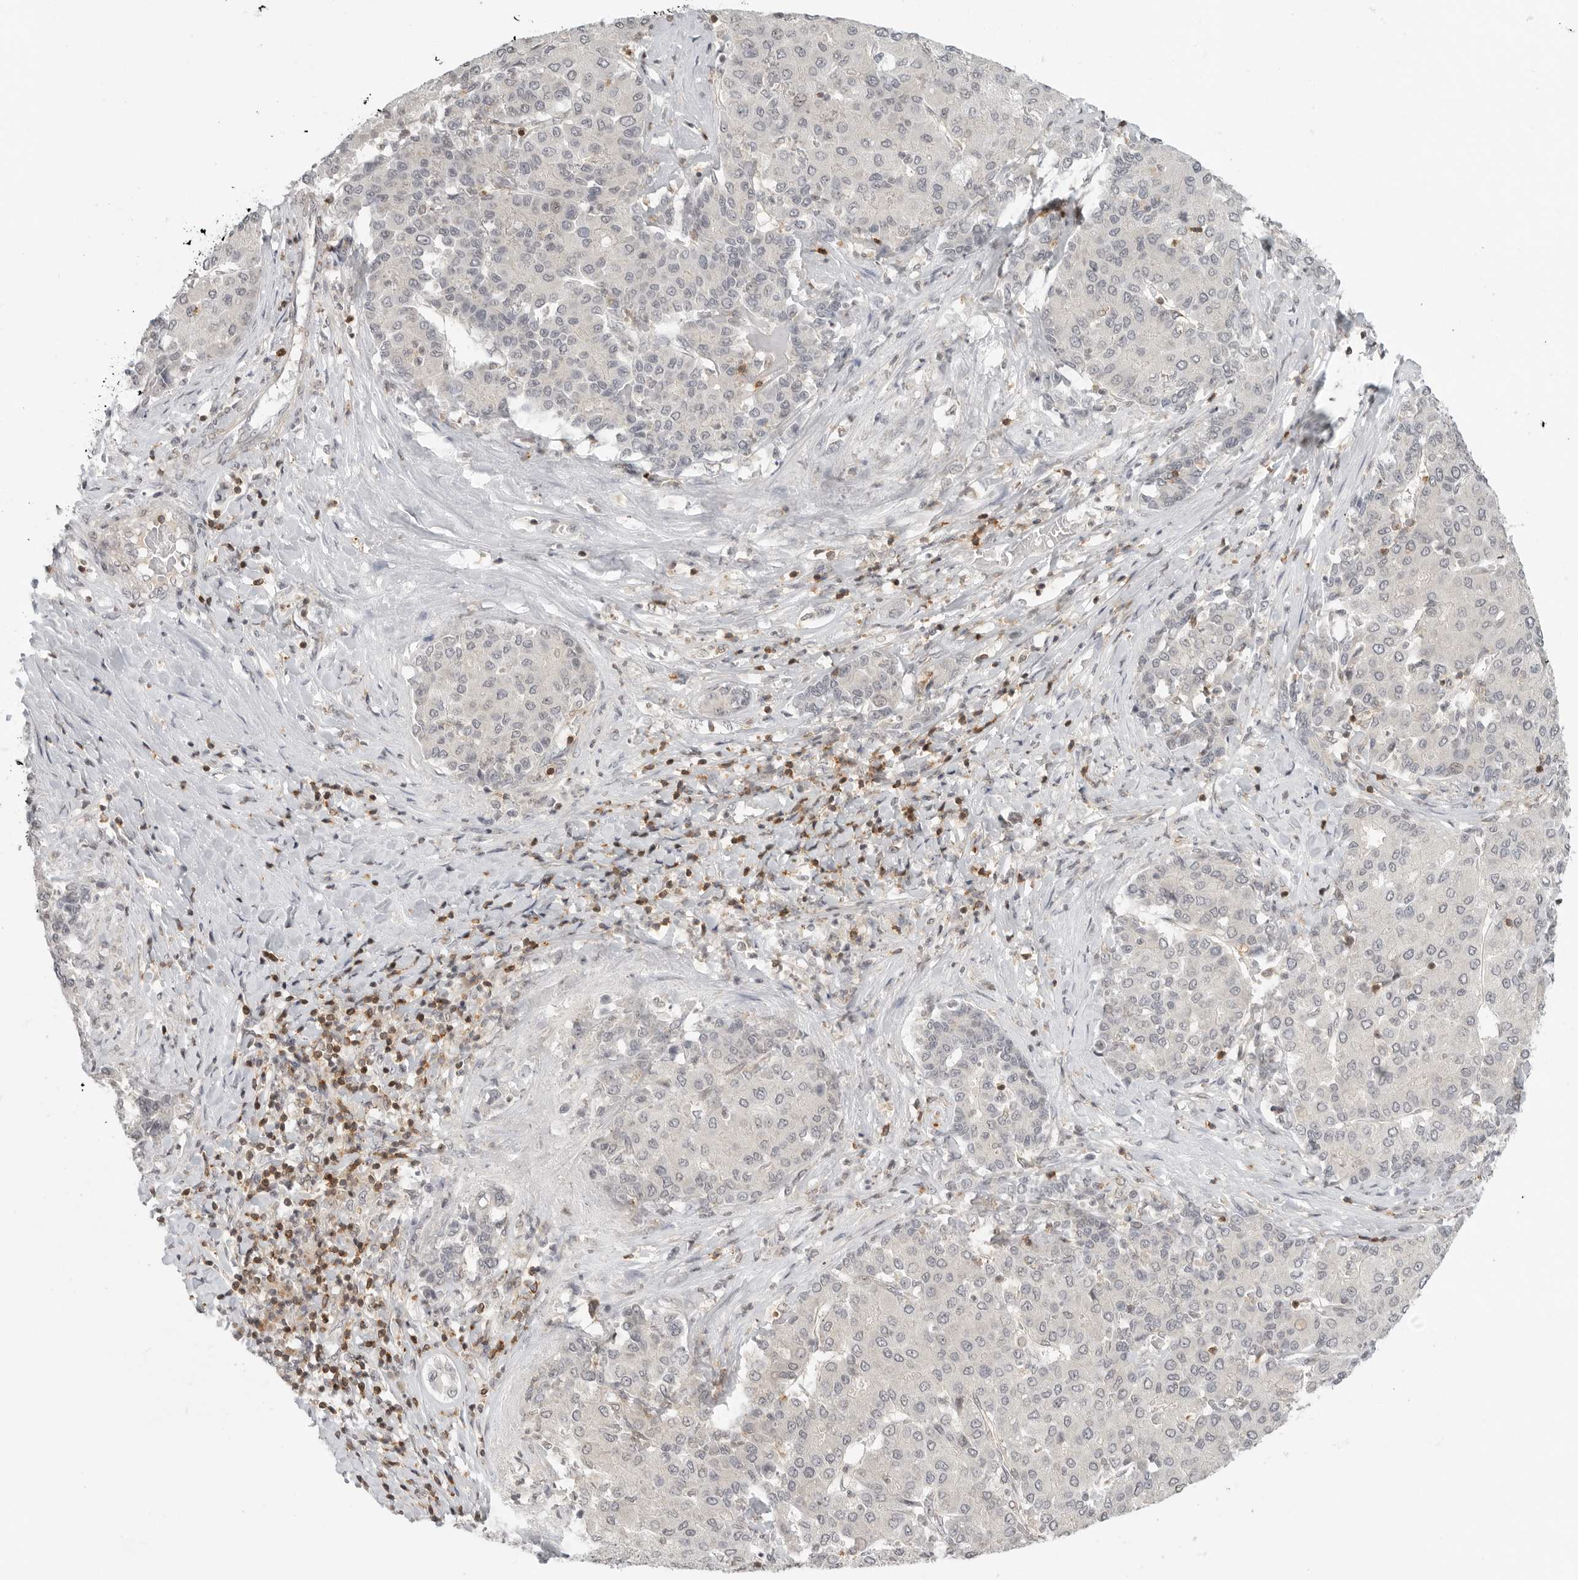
{"staining": {"intensity": "negative", "quantity": "none", "location": "none"}, "tissue": "liver cancer", "cell_type": "Tumor cells", "image_type": "cancer", "snomed": [{"axis": "morphology", "description": "Carcinoma, Hepatocellular, NOS"}, {"axis": "topography", "description": "Liver"}], "caption": "This is an IHC photomicrograph of human liver cancer (hepatocellular carcinoma). There is no positivity in tumor cells.", "gene": "SH3KBP1", "patient": {"sex": "male", "age": 65}}